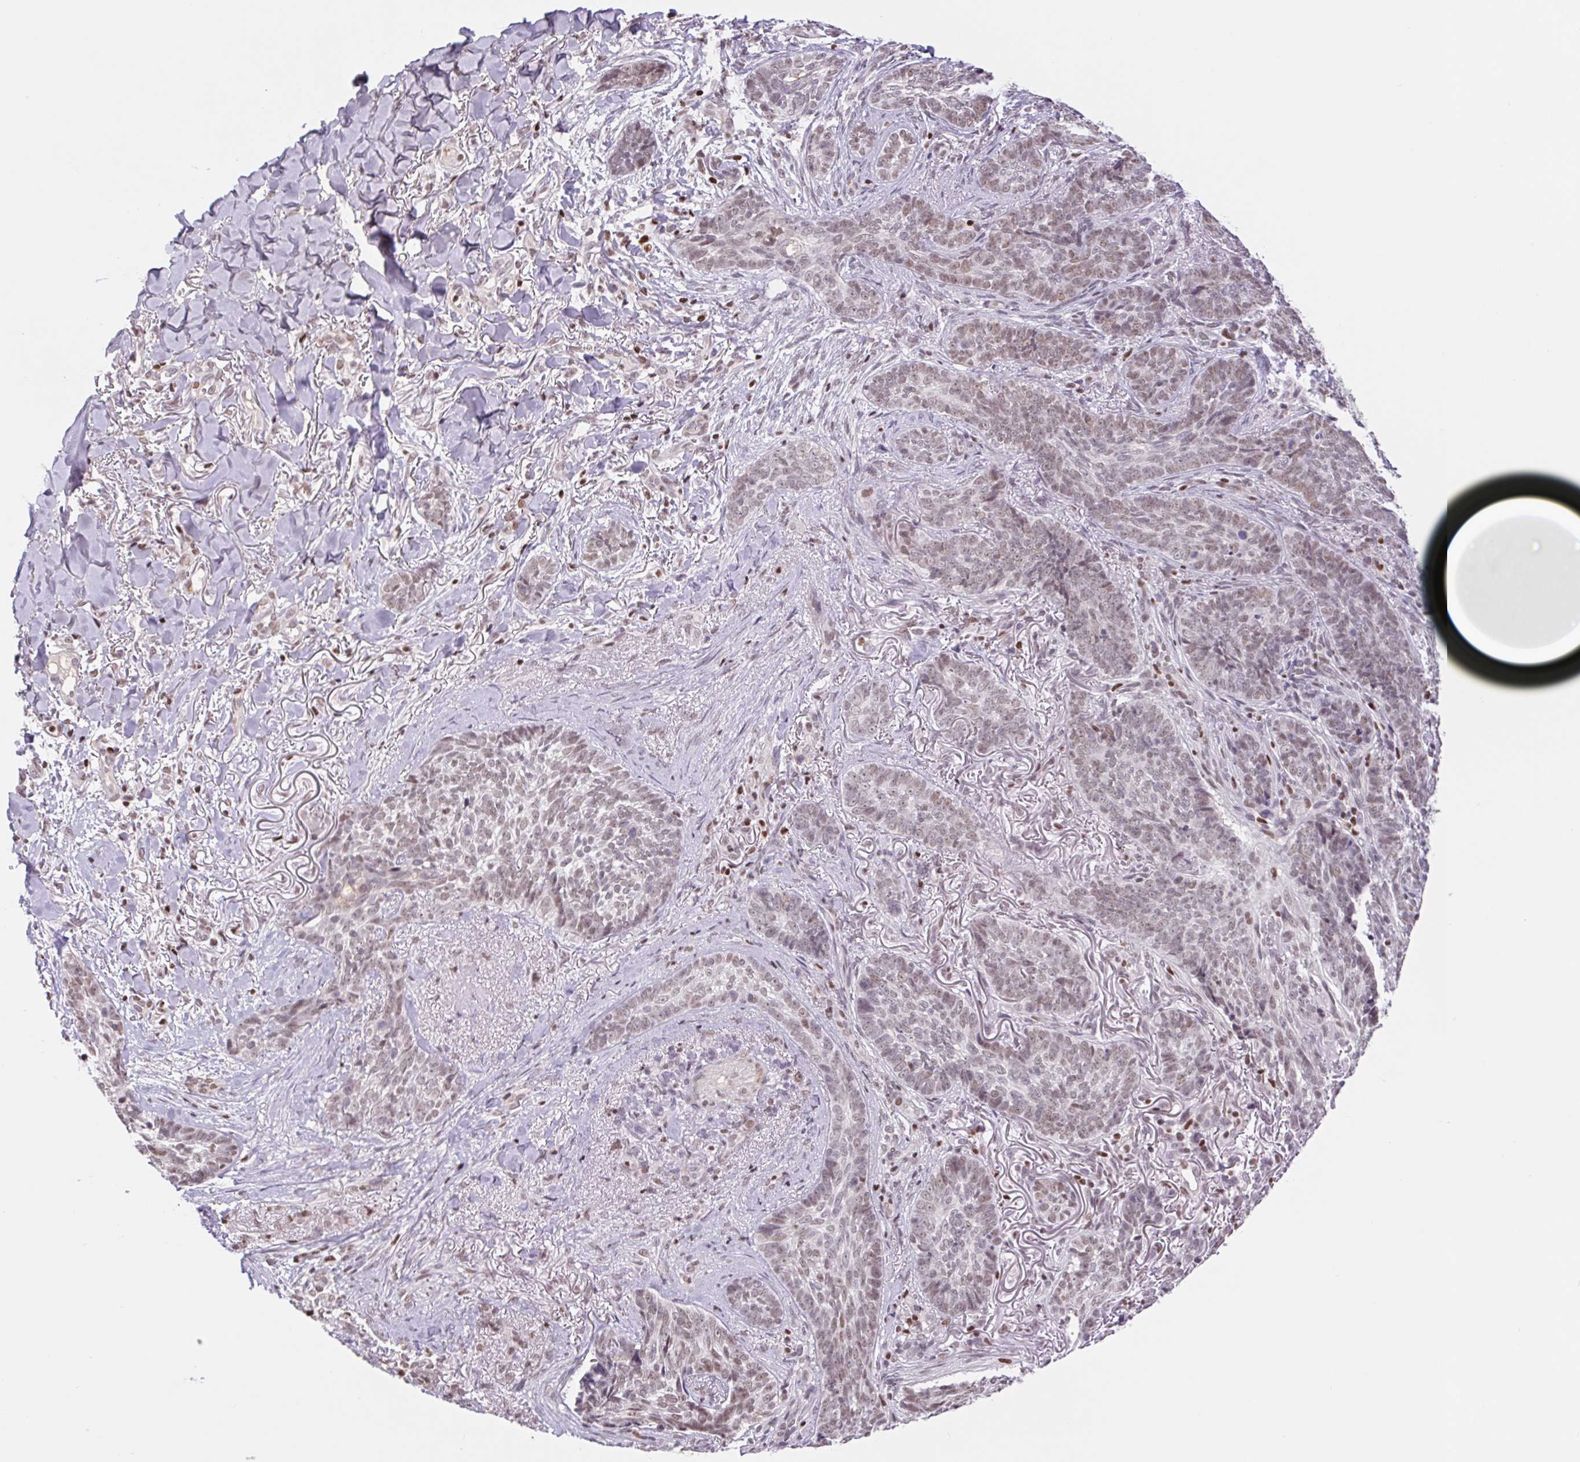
{"staining": {"intensity": "weak", "quantity": ">75%", "location": "nuclear"}, "tissue": "skin cancer", "cell_type": "Tumor cells", "image_type": "cancer", "snomed": [{"axis": "morphology", "description": "Basal cell carcinoma"}, {"axis": "topography", "description": "Skin"}, {"axis": "topography", "description": "Skin of face"}], "caption": "IHC of human skin cancer exhibits low levels of weak nuclear expression in about >75% of tumor cells. (DAB IHC, brown staining for protein, blue staining for nuclei).", "gene": "TRERF1", "patient": {"sex": "male", "age": 88}}